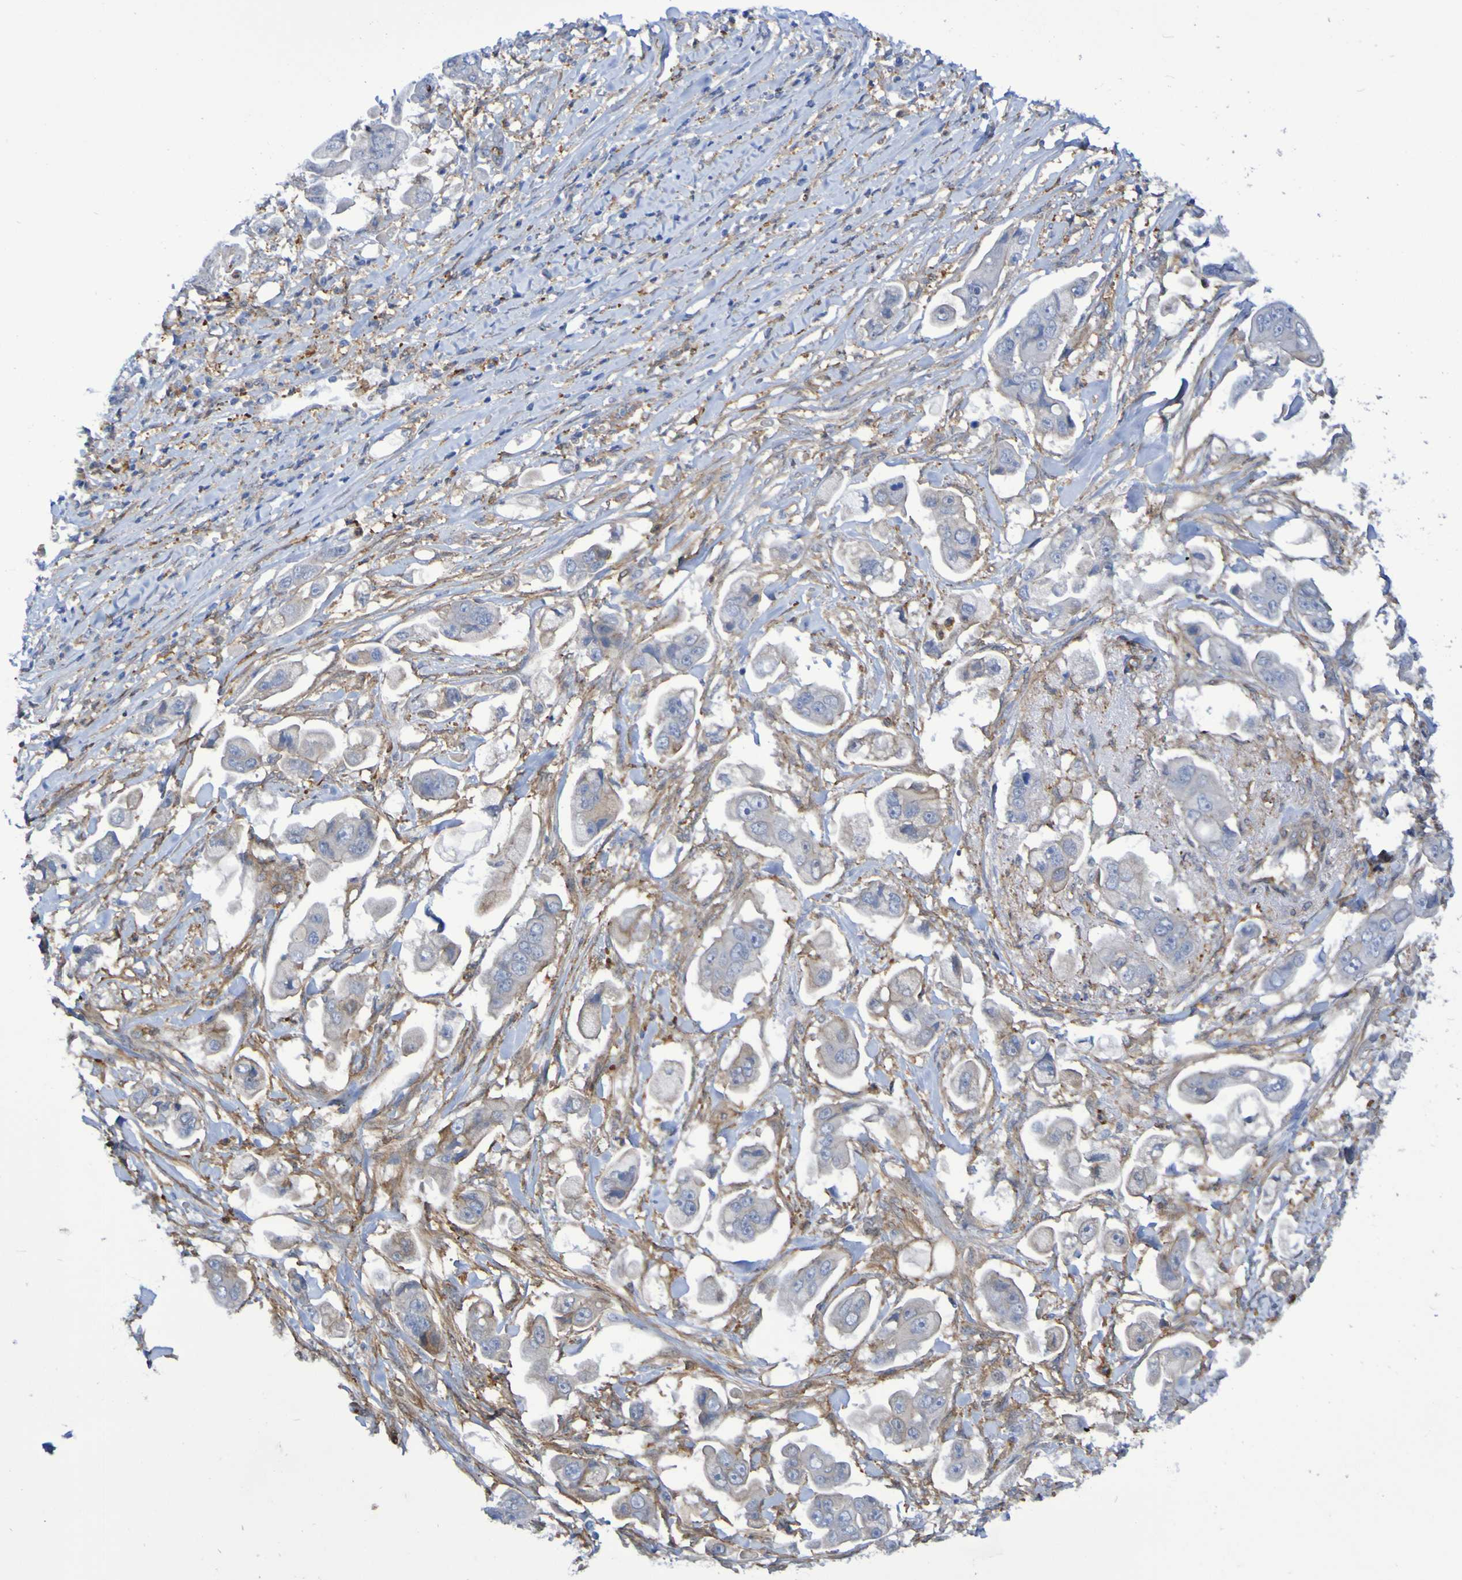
{"staining": {"intensity": "weak", "quantity": "<25%", "location": "cytoplasmic/membranous"}, "tissue": "stomach cancer", "cell_type": "Tumor cells", "image_type": "cancer", "snomed": [{"axis": "morphology", "description": "Adenocarcinoma, NOS"}, {"axis": "topography", "description": "Stomach"}], "caption": "Tumor cells show no significant positivity in stomach adenocarcinoma.", "gene": "SCRG1", "patient": {"sex": "male", "age": 62}}